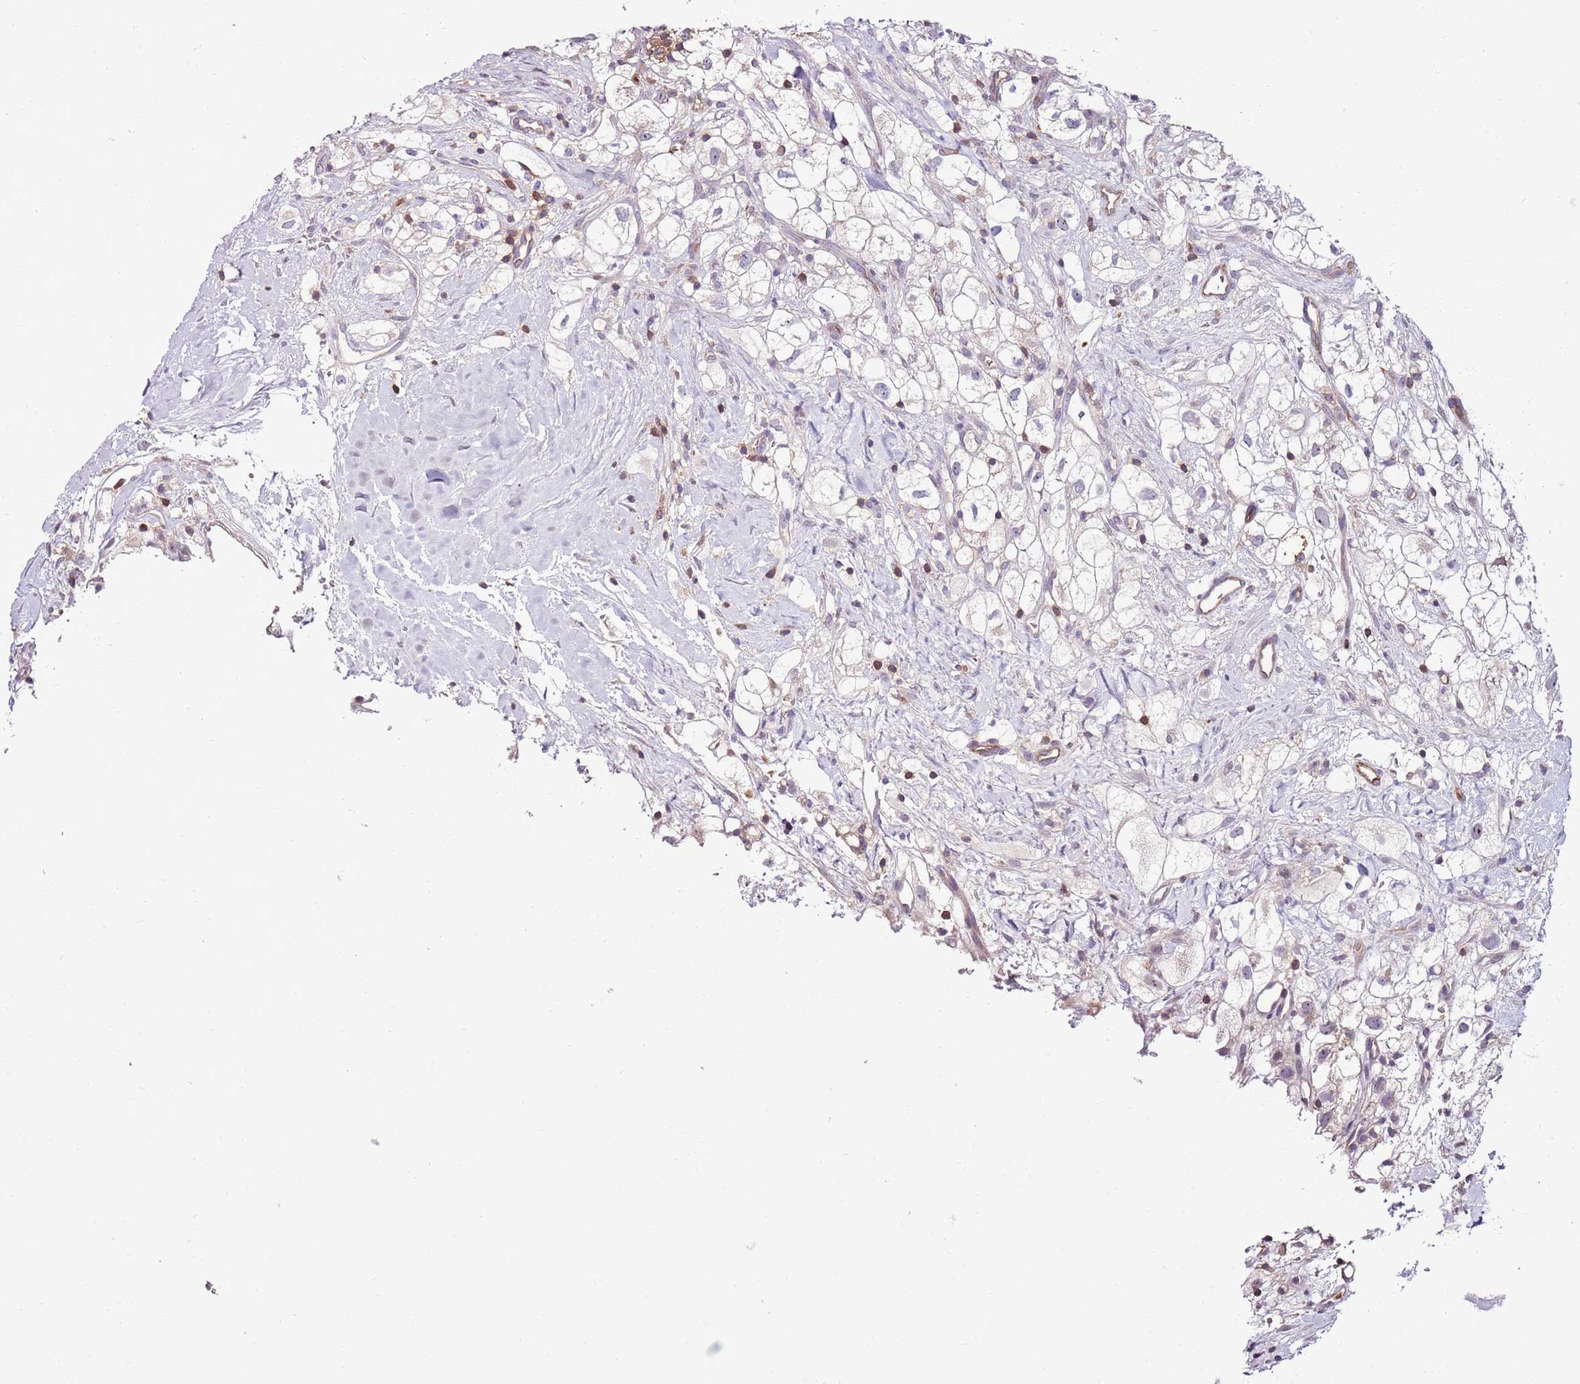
{"staining": {"intensity": "negative", "quantity": "none", "location": "none"}, "tissue": "renal cancer", "cell_type": "Tumor cells", "image_type": "cancer", "snomed": [{"axis": "morphology", "description": "Adenocarcinoma, NOS"}, {"axis": "topography", "description": "Kidney"}], "caption": "The image exhibits no staining of tumor cells in renal cancer (adenocarcinoma).", "gene": "ZSWIM1", "patient": {"sex": "male", "age": 59}}